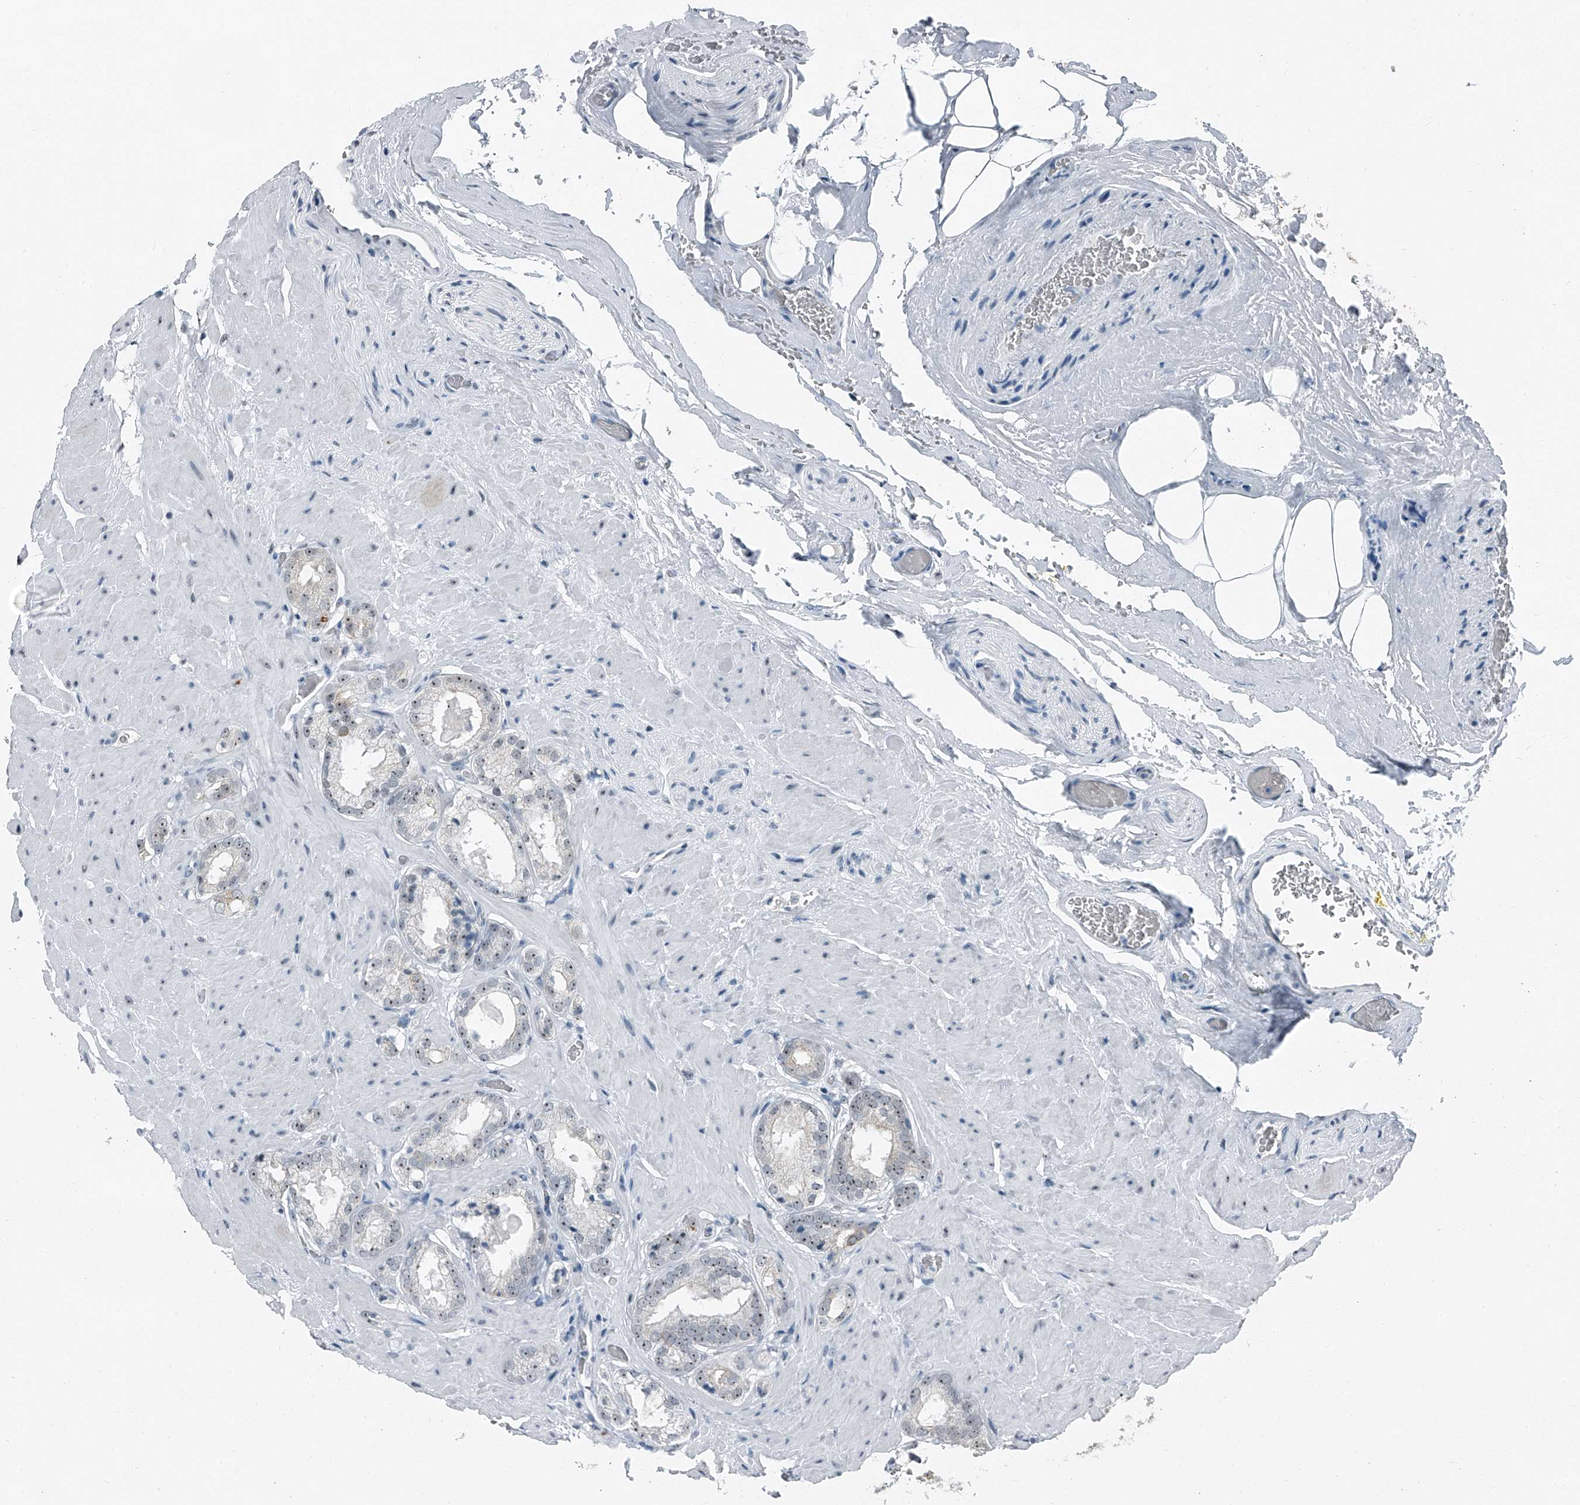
{"staining": {"intensity": "weak", "quantity": ">75%", "location": "nuclear"}, "tissue": "prostate cancer", "cell_type": "Tumor cells", "image_type": "cancer", "snomed": [{"axis": "morphology", "description": "Adenocarcinoma, High grade"}, {"axis": "topography", "description": "Prostate"}], "caption": "IHC of human prostate cancer shows low levels of weak nuclear expression in approximately >75% of tumor cells. (Stains: DAB (3,3'-diaminobenzidine) in brown, nuclei in blue, Microscopy: brightfield microscopy at high magnification).", "gene": "TCOF1", "patient": {"sex": "male", "age": 64}}